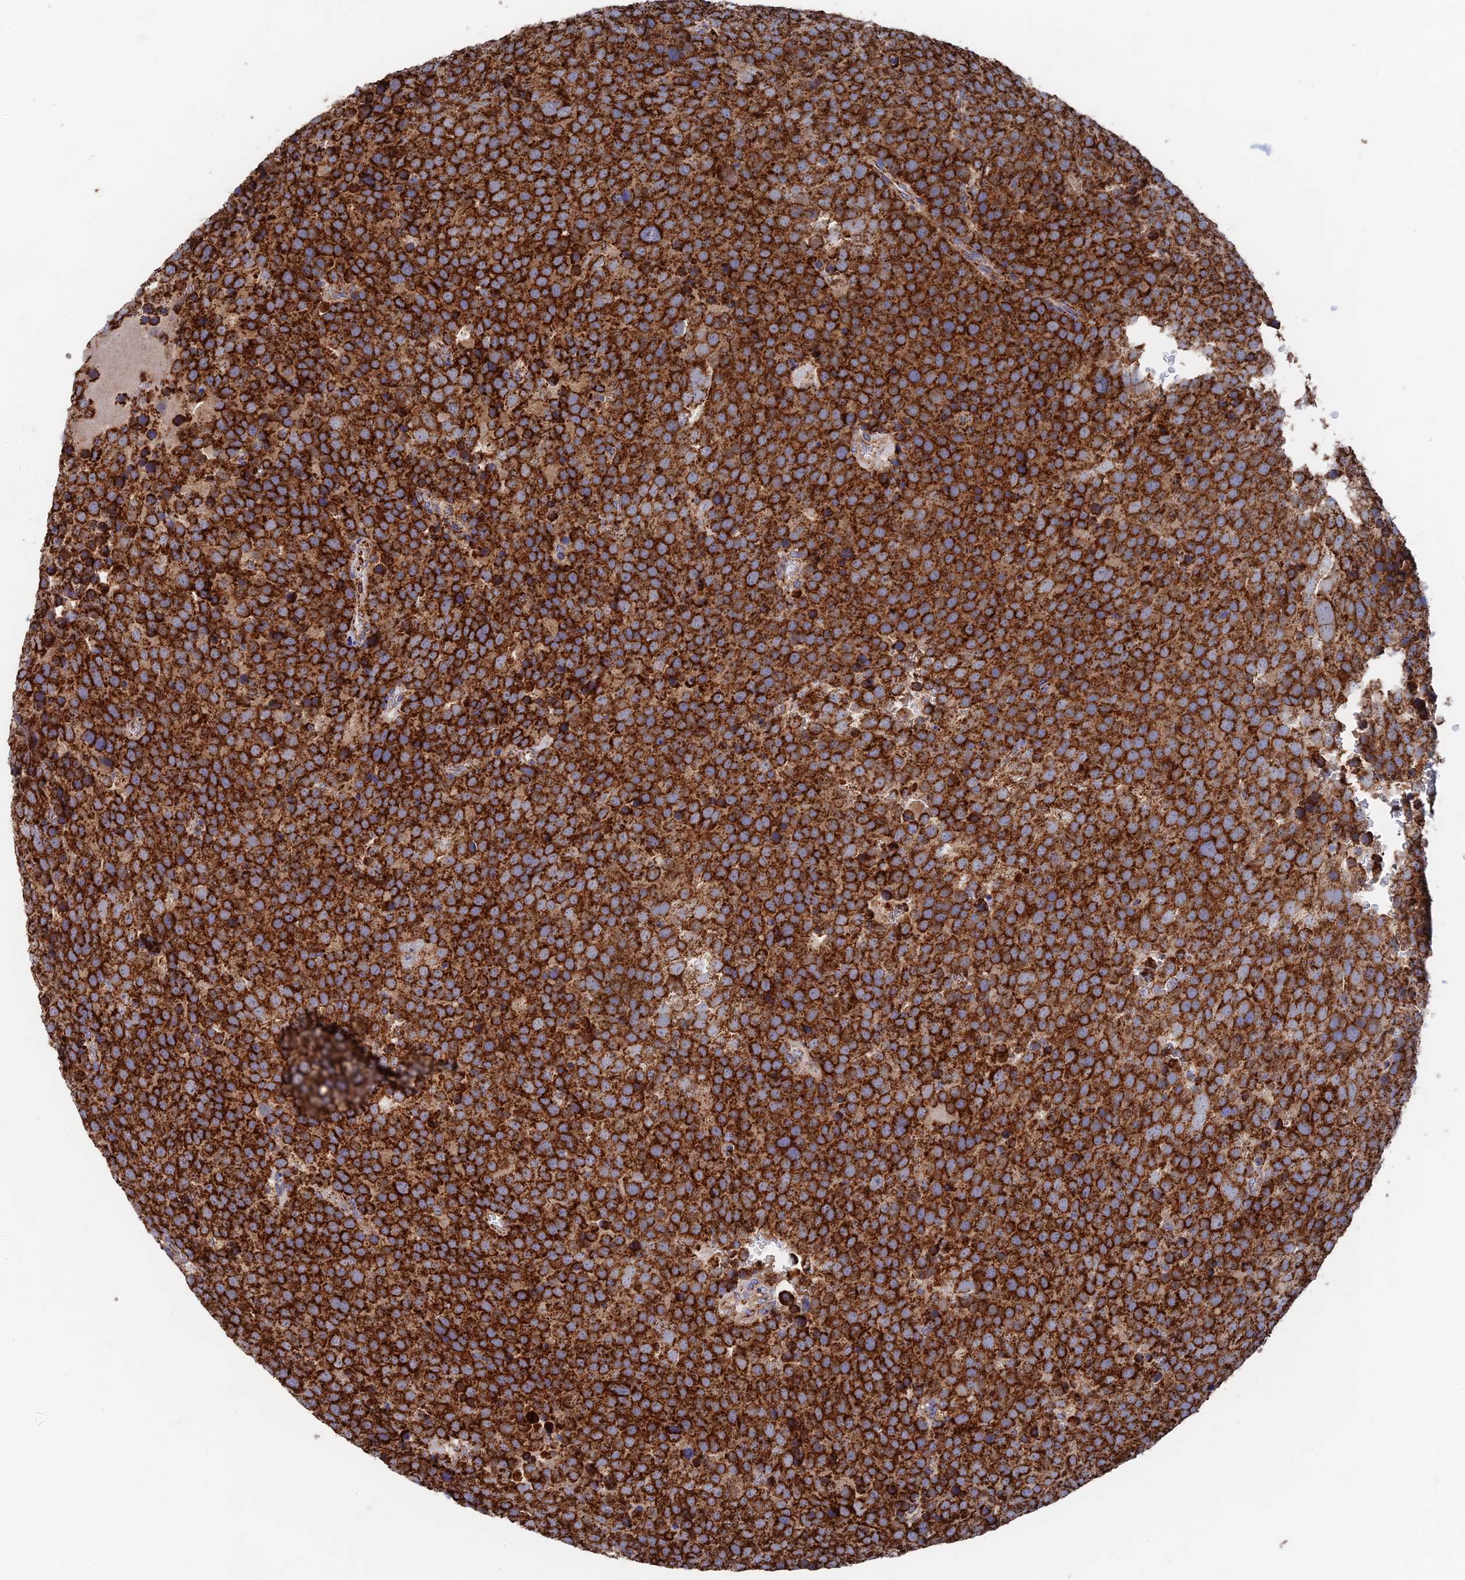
{"staining": {"intensity": "strong", "quantity": ">75%", "location": "cytoplasmic/membranous"}, "tissue": "testis cancer", "cell_type": "Tumor cells", "image_type": "cancer", "snomed": [{"axis": "morphology", "description": "Seminoma, NOS"}, {"axis": "topography", "description": "Testis"}], "caption": "Protein expression analysis of human testis cancer reveals strong cytoplasmic/membranous positivity in about >75% of tumor cells.", "gene": "HAUS8", "patient": {"sex": "male", "age": 71}}